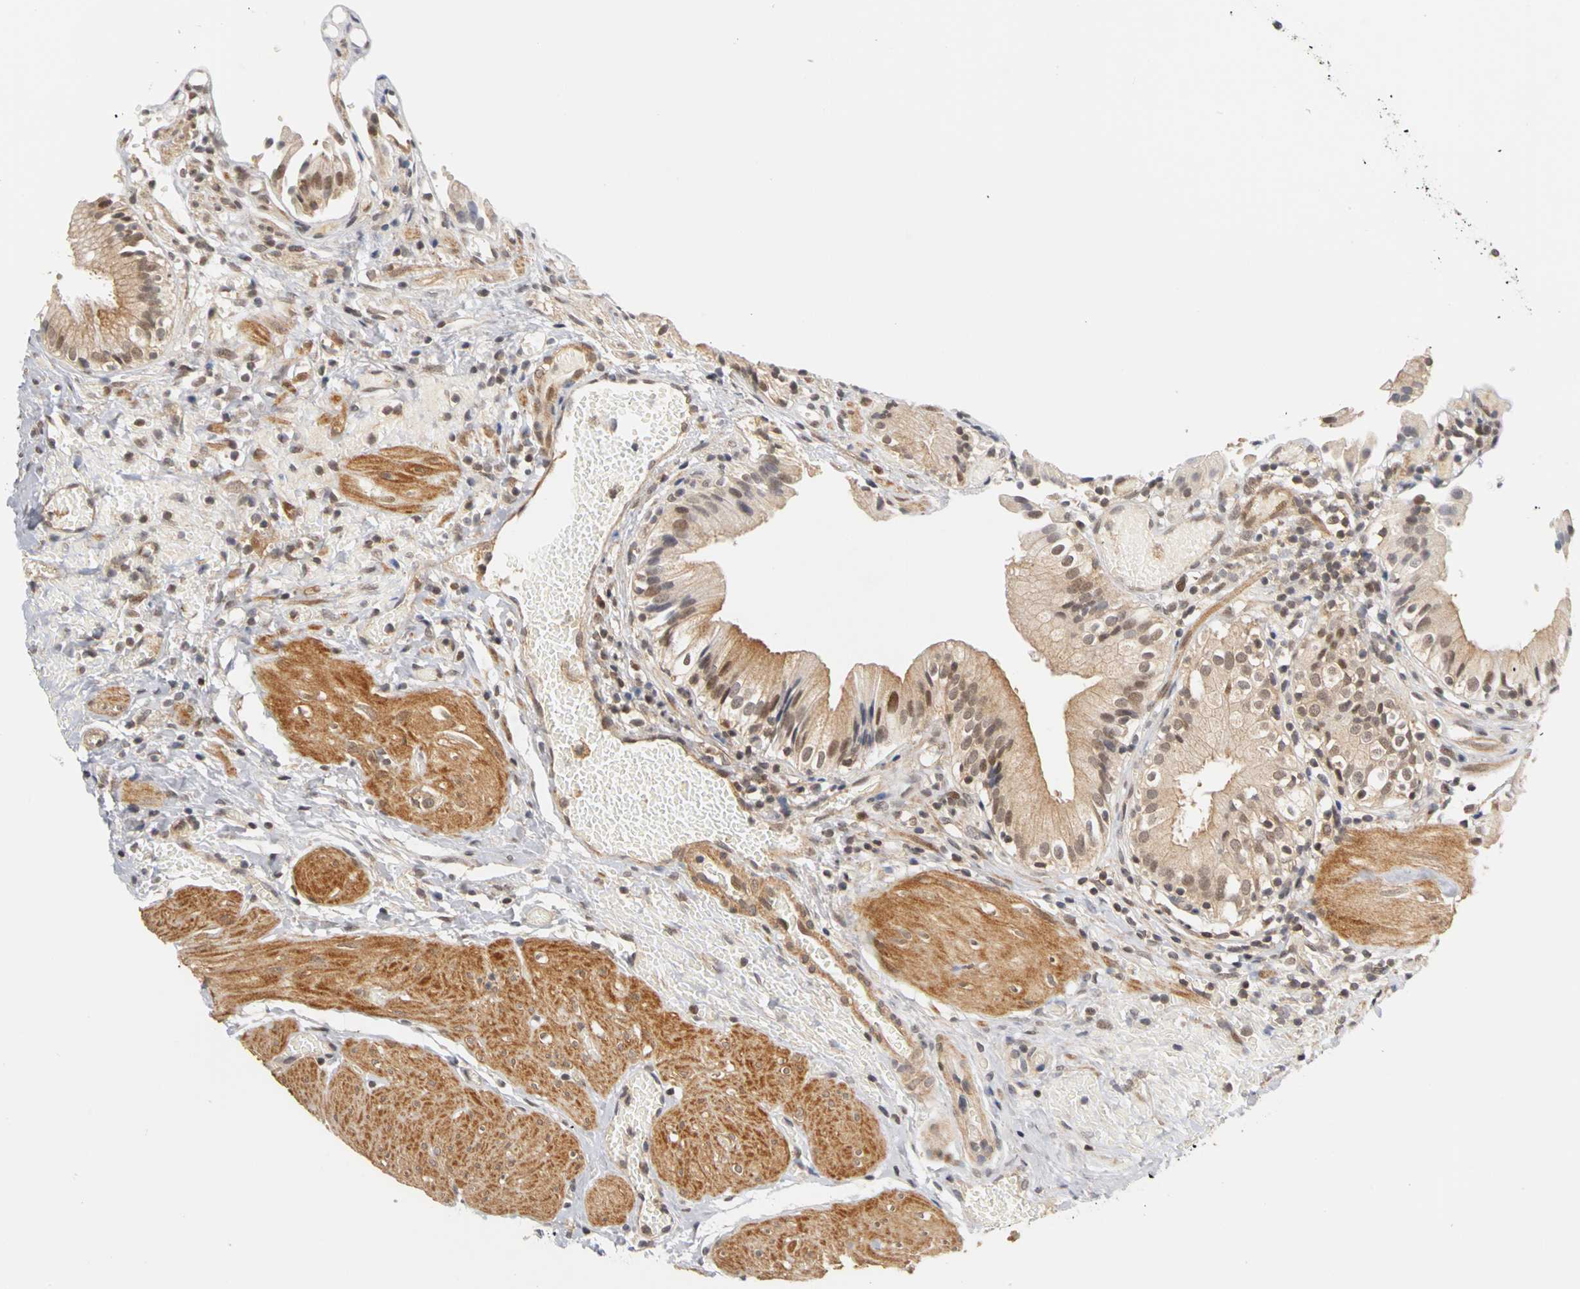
{"staining": {"intensity": "strong", "quantity": ">75%", "location": "cytoplasmic/membranous,nuclear"}, "tissue": "gallbladder", "cell_type": "Glandular cells", "image_type": "normal", "snomed": [{"axis": "morphology", "description": "Normal tissue, NOS"}, {"axis": "topography", "description": "Gallbladder"}], "caption": "Immunohistochemical staining of benign human gallbladder demonstrates >75% levels of strong cytoplasmic/membranous,nuclear protein staining in about >75% of glandular cells.", "gene": "UBE2M", "patient": {"sex": "male", "age": 65}}